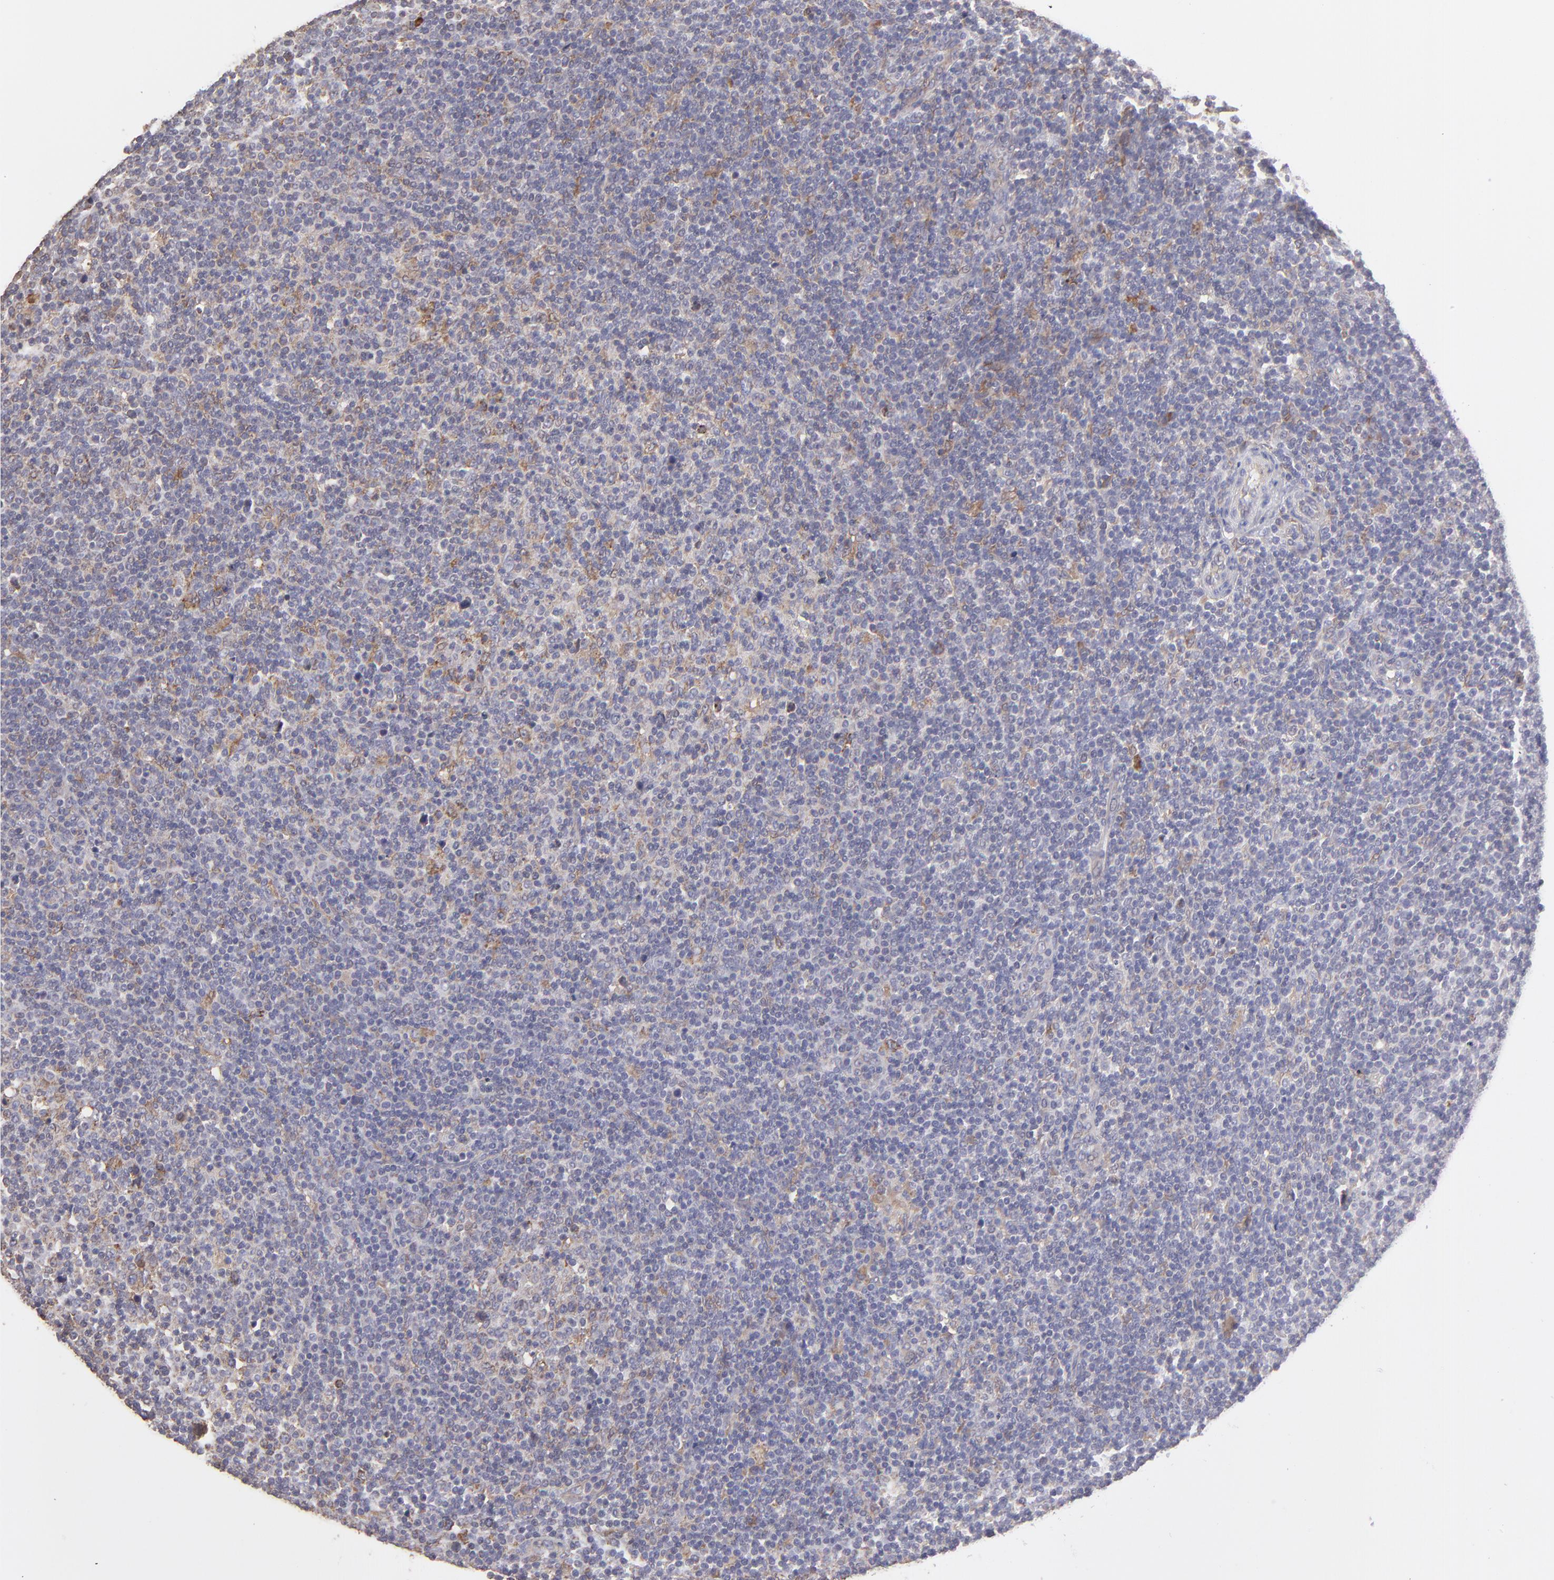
{"staining": {"intensity": "weak", "quantity": "25%-75%", "location": "cytoplasmic/membranous"}, "tissue": "lymphoma", "cell_type": "Tumor cells", "image_type": "cancer", "snomed": [{"axis": "morphology", "description": "Malignant lymphoma, non-Hodgkin's type, Low grade"}, {"axis": "topography", "description": "Lymph node"}], "caption": "Brown immunohistochemical staining in lymphoma shows weak cytoplasmic/membranous staining in approximately 25%-75% of tumor cells. (DAB (3,3'-diaminobenzidine) IHC with brightfield microscopy, high magnification).", "gene": "CALR", "patient": {"sex": "male", "age": 70}}